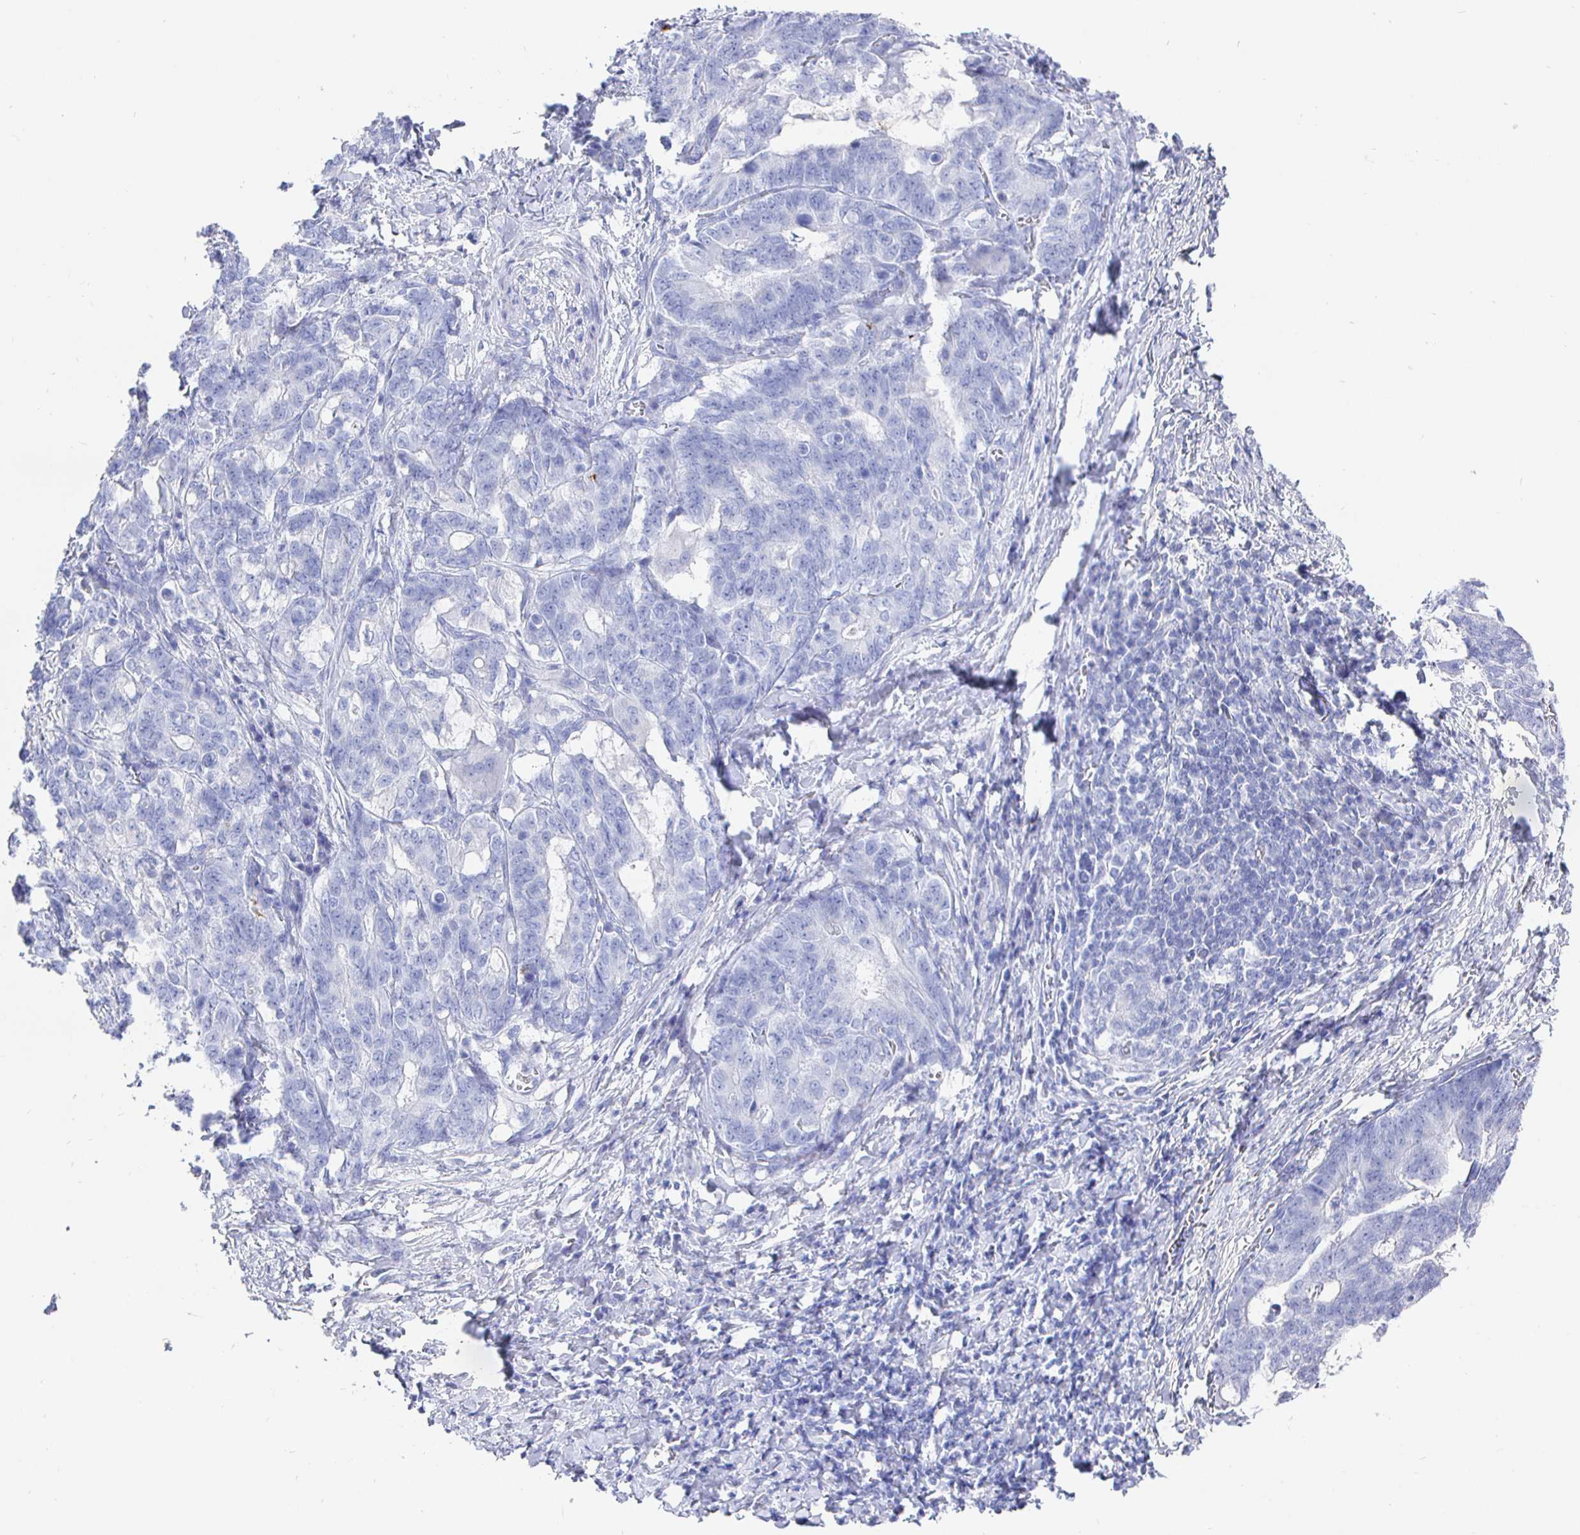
{"staining": {"intensity": "negative", "quantity": "none", "location": "none"}, "tissue": "stomach cancer", "cell_type": "Tumor cells", "image_type": "cancer", "snomed": [{"axis": "morphology", "description": "Normal tissue, NOS"}, {"axis": "morphology", "description": "Adenocarcinoma, NOS"}, {"axis": "topography", "description": "Stomach"}], "caption": "This is an immunohistochemistry (IHC) image of human adenocarcinoma (stomach). There is no staining in tumor cells.", "gene": "CLCA1", "patient": {"sex": "female", "age": 64}}